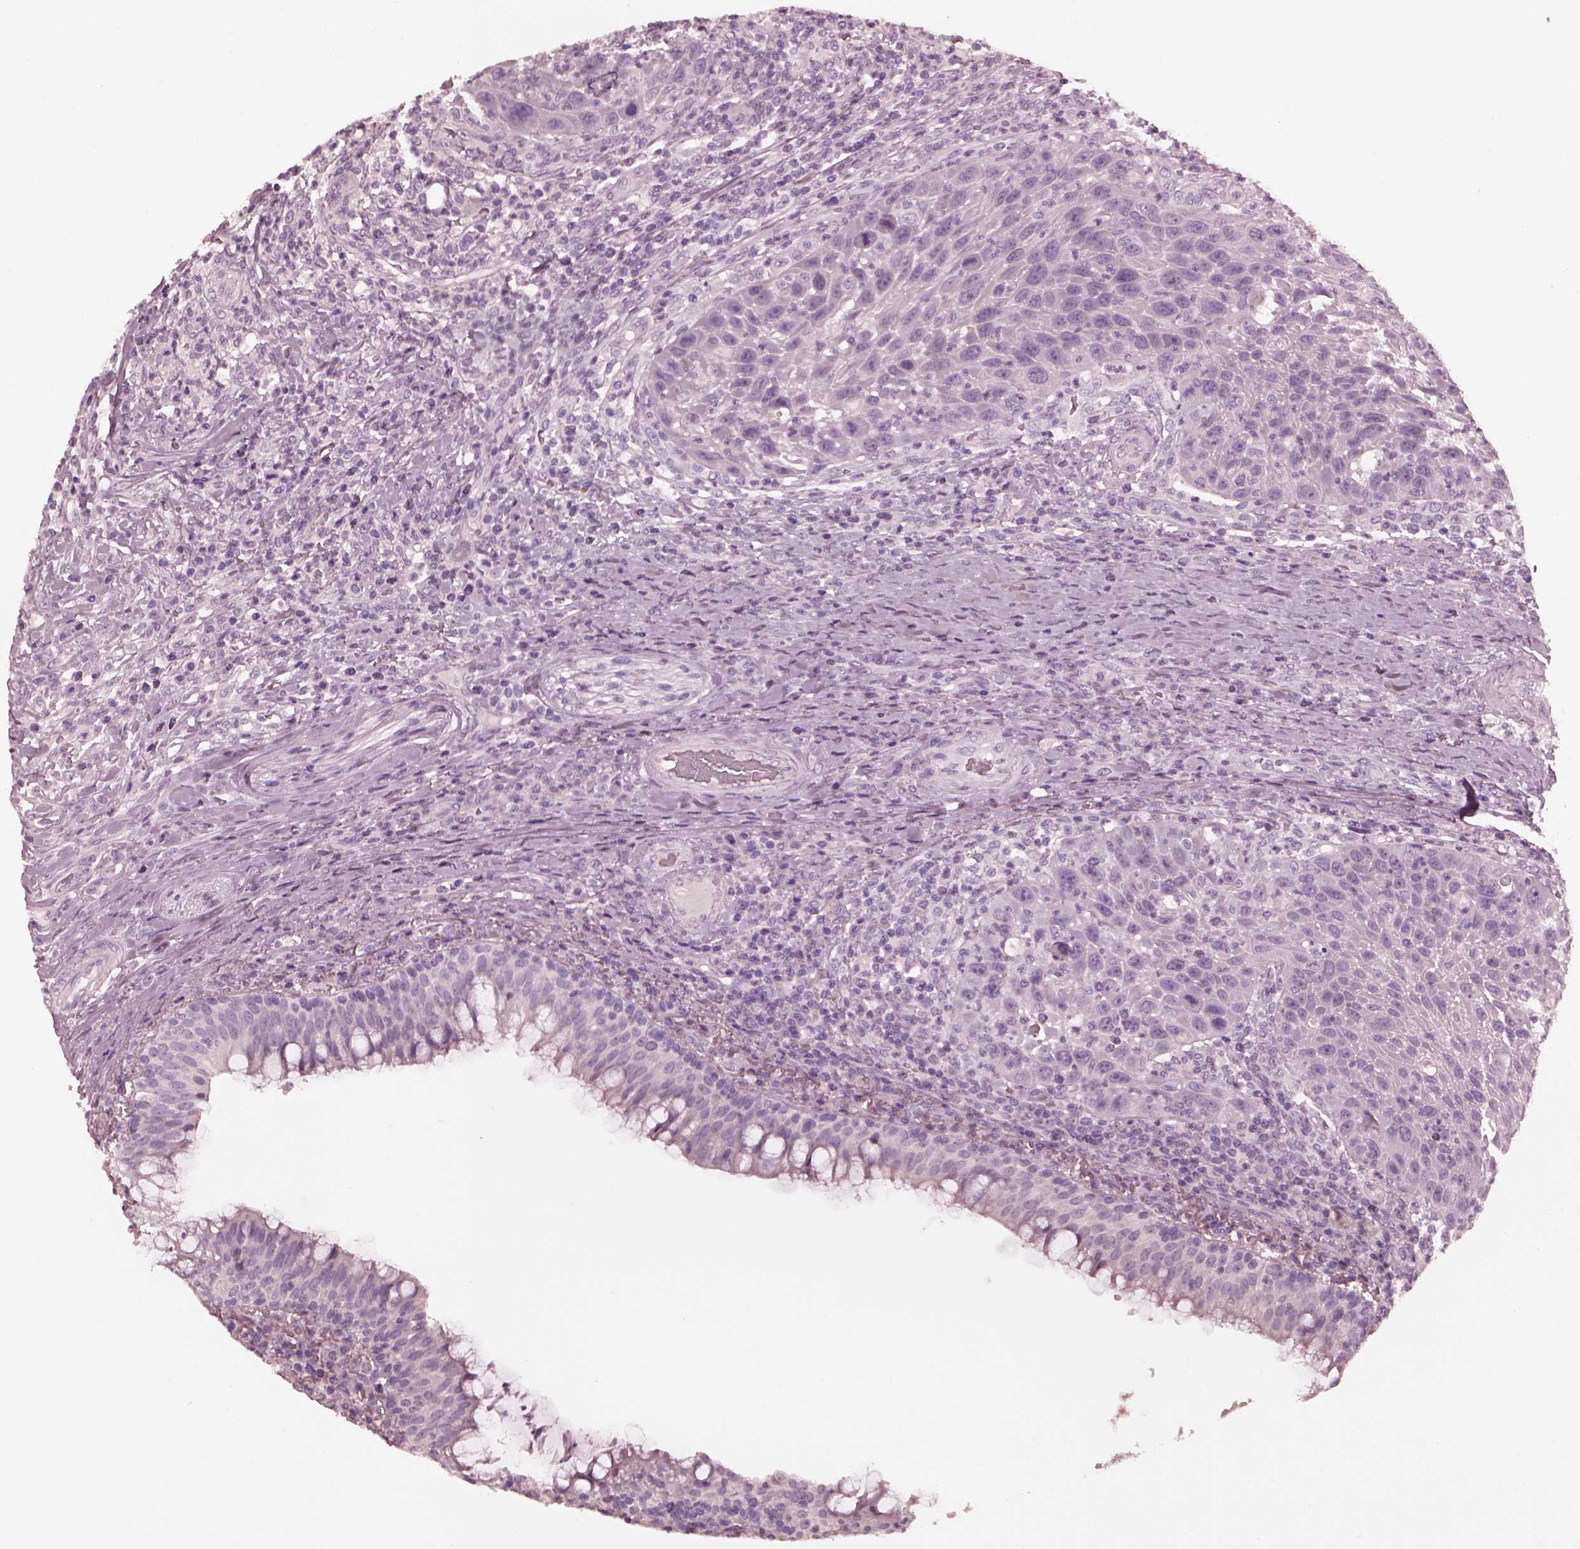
{"staining": {"intensity": "negative", "quantity": "none", "location": "none"}, "tissue": "head and neck cancer", "cell_type": "Tumor cells", "image_type": "cancer", "snomed": [{"axis": "morphology", "description": "Squamous cell carcinoma, NOS"}, {"axis": "topography", "description": "Head-Neck"}], "caption": "An IHC micrograph of head and neck cancer is shown. There is no staining in tumor cells of head and neck cancer. The staining is performed using DAB brown chromogen with nuclei counter-stained in using hematoxylin.", "gene": "CGA", "patient": {"sex": "male", "age": 69}}